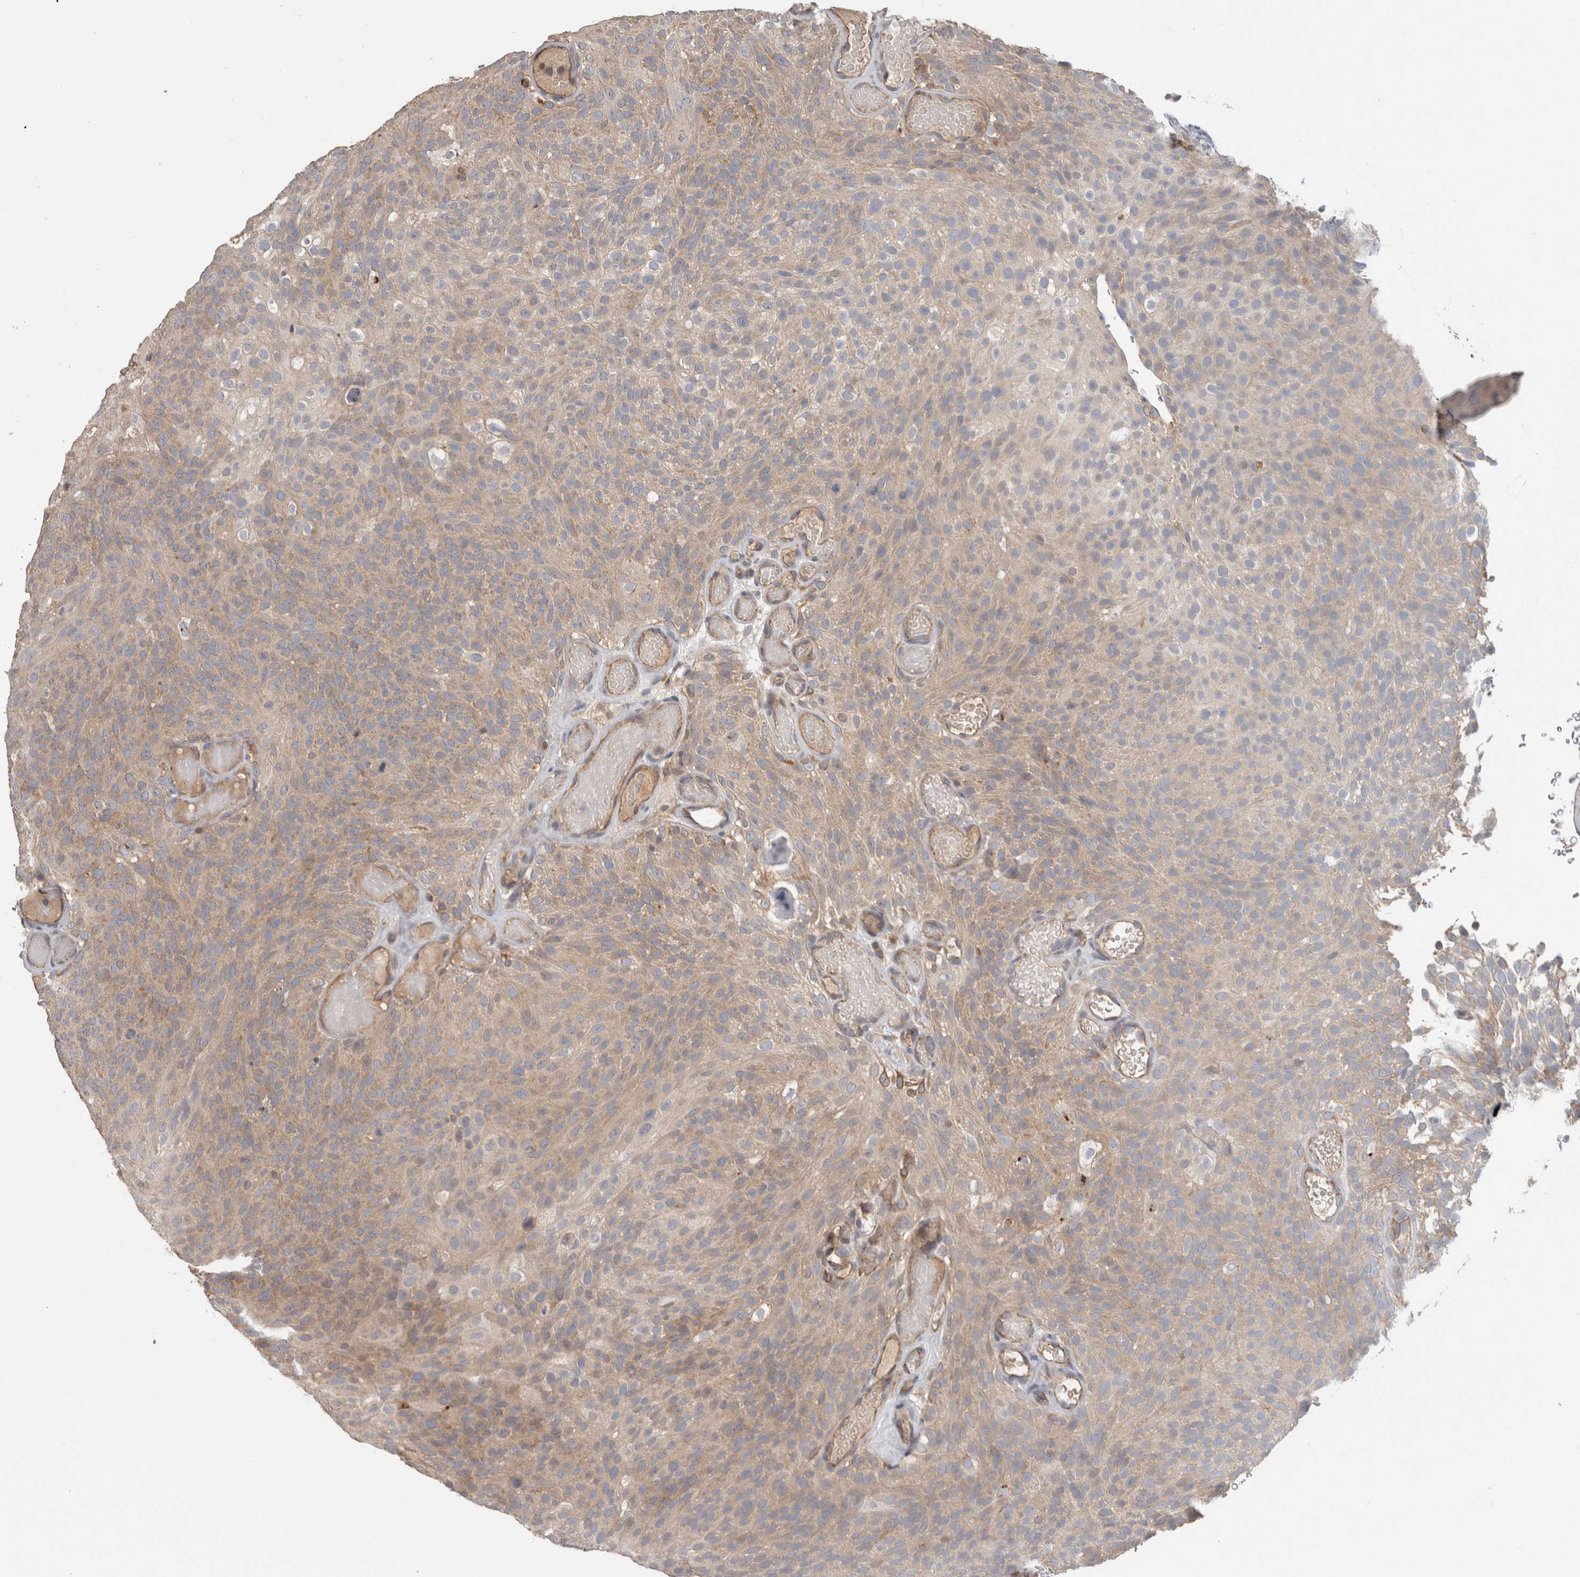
{"staining": {"intensity": "weak", "quantity": ">75%", "location": "cytoplasmic/membranous"}, "tissue": "urothelial cancer", "cell_type": "Tumor cells", "image_type": "cancer", "snomed": [{"axis": "morphology", "description": "Urothelial carcinoma, Low grade"}, {"axis": "topography", "description": "Urinary bladder"}], "caption": "A micrograph of human urothelial cancer stained for a protein exhibits weak cytoplasmic/membranous brown staining in tumor cells.", "gene": "TARBP1", "patient": {"sex": "male", "age": 78}}